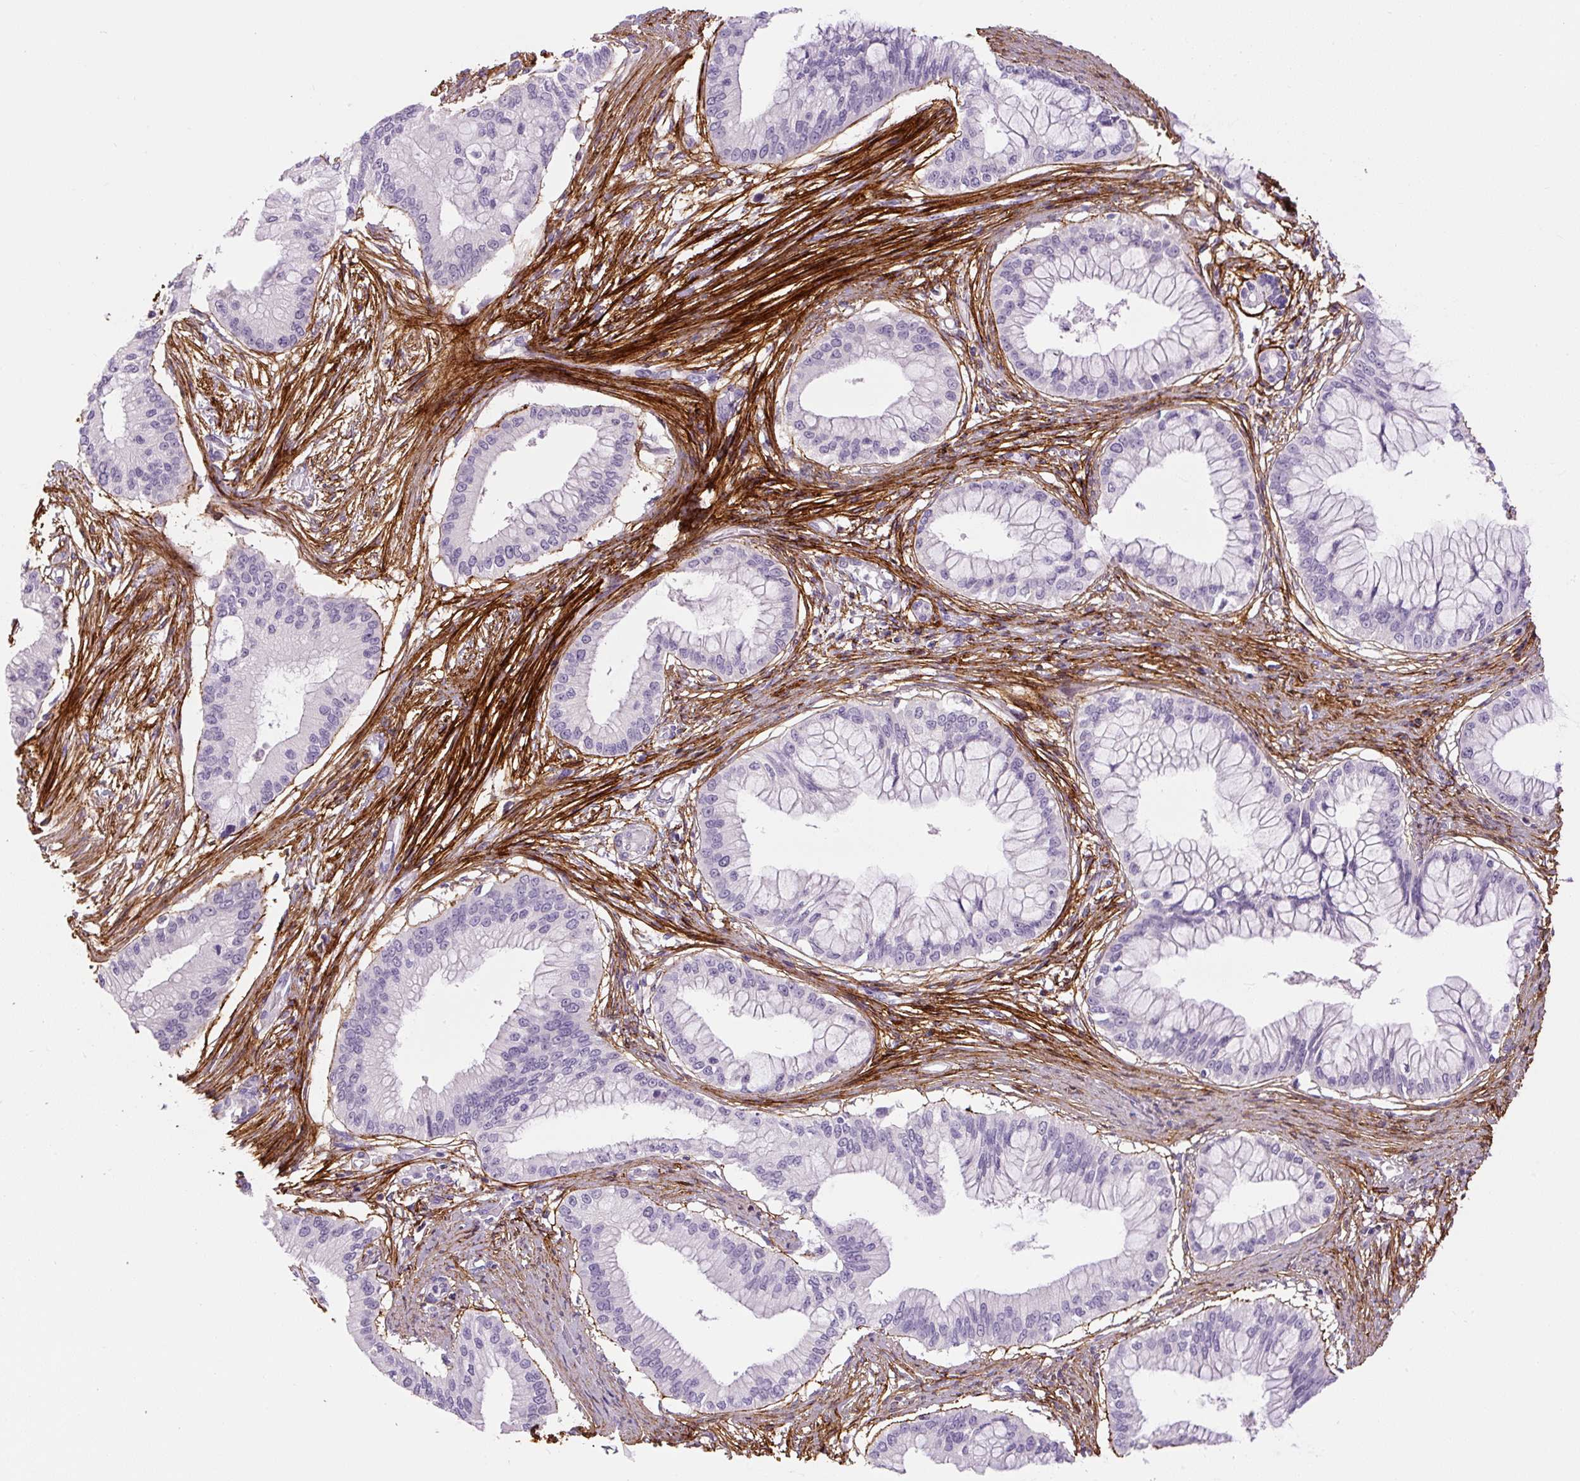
{"staining": {"intensity": "negative", "quantity": "none", "location": "none"}, "tissue": "pancreatic cancer", "cell_type": "Tumor cells", "image_type": "cancer", "snomed": [{"axis": "morphology", "description": "Adenocarcinoma, NOS"}, {"axis": "topography", "description": "Pancreas"}], "caption": "A photomicrograph of human pancreatic cancer (adenocarcinoma) is negative for staining in tumor cells.", "gene": "FBN1", "patient": {"sex": "male", "age": 46}}